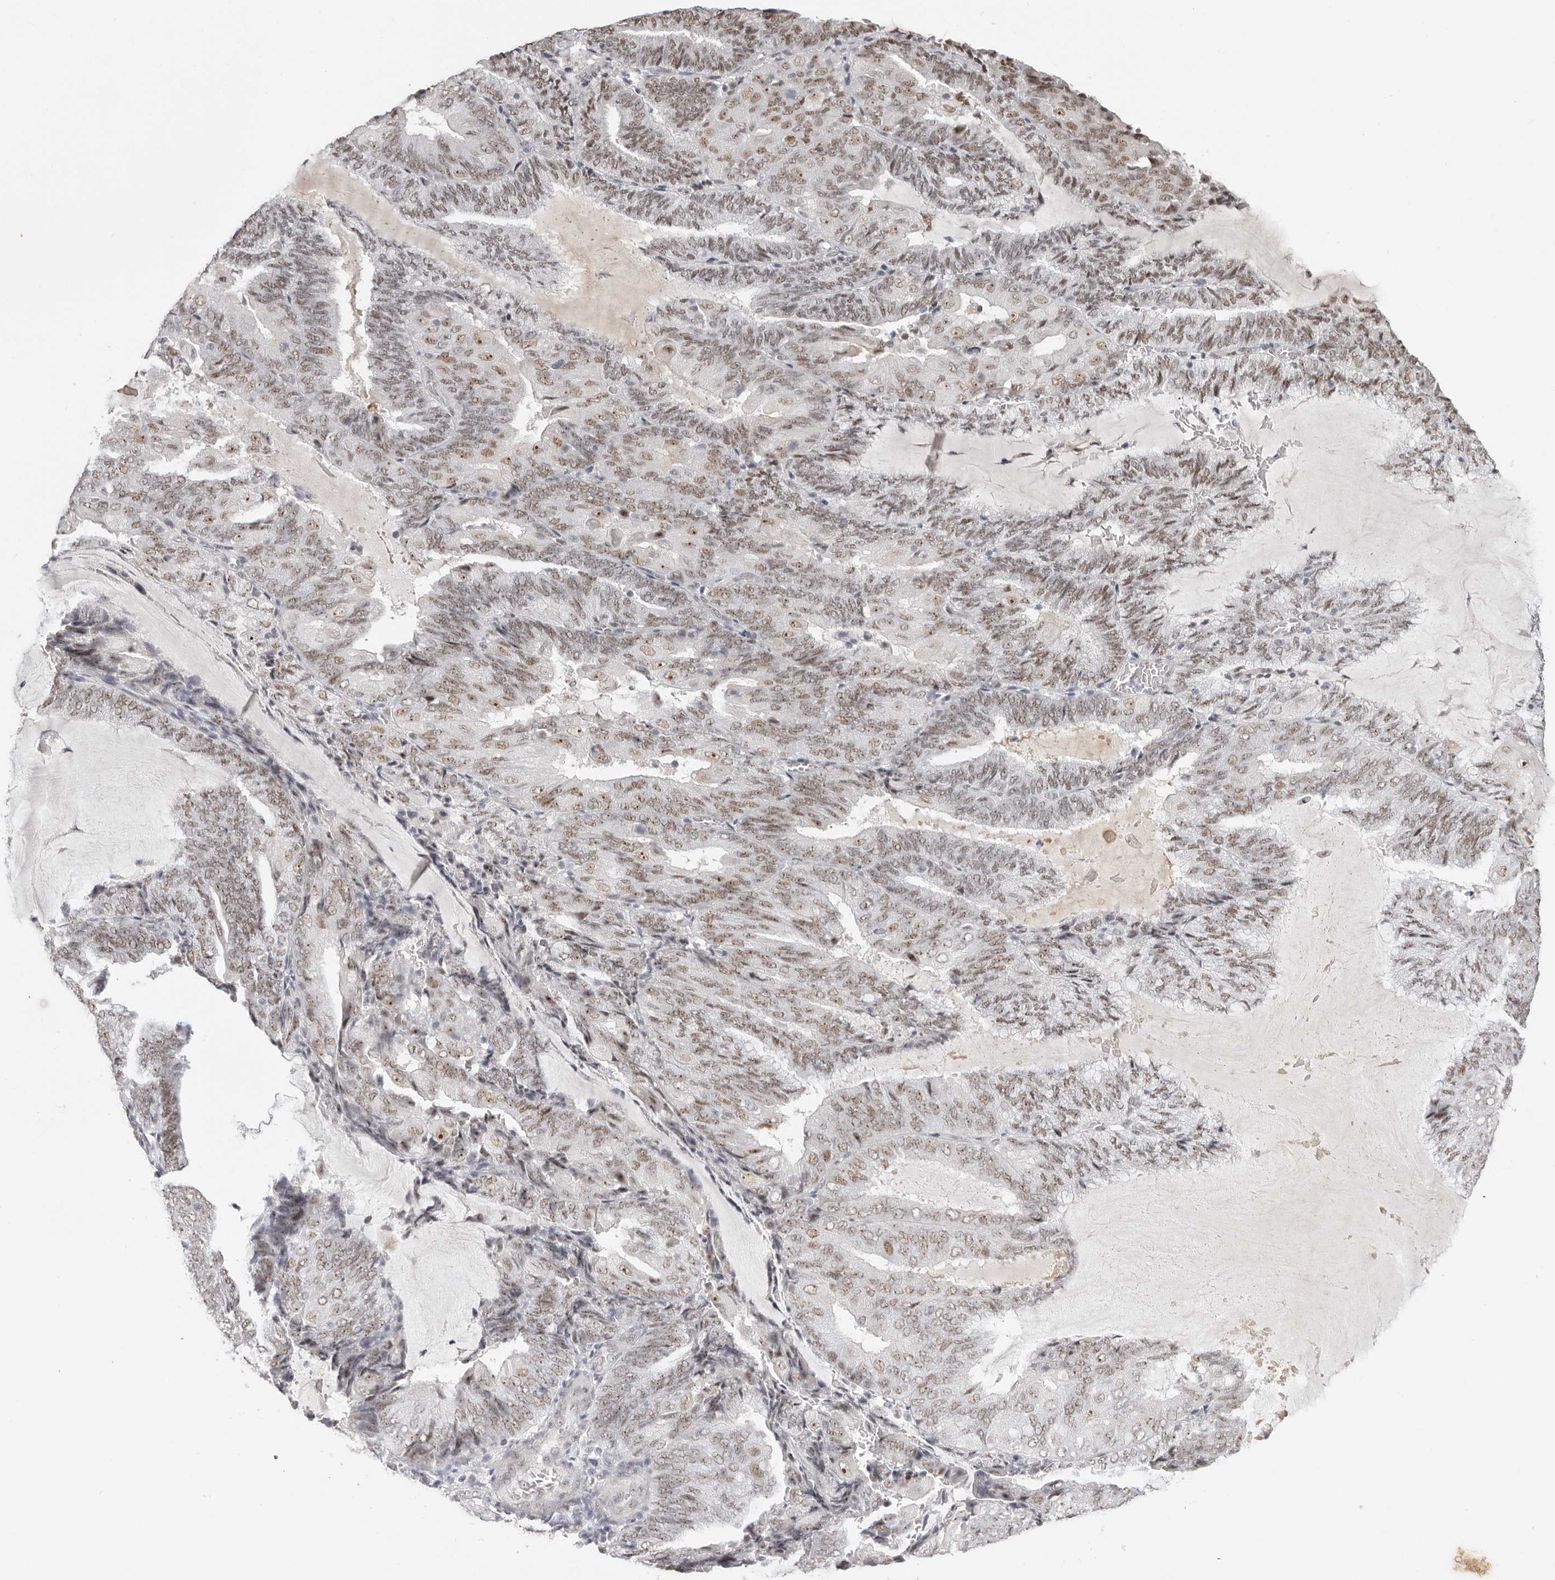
{"staining": {"intensity": "moderate", "quantity": ">75%", "location": "nuclear"}, "tissue": "endometrial cancer", "cell_type": "Tumor cells", "image_type": "cancer", "snomed": [{"axis": "morphology", "description": "Adenocarcinoma, NOS"}, {"axis": "topography", "description": "Endometrium"}], "caption": "The image displays staining of endometrial cancer (adenocarcinoma), revealing moderate nuclear protein staining (brown color) within tumor cells.", "gene": "LARP7", "patient": {"sex": "female", "age": 81}}